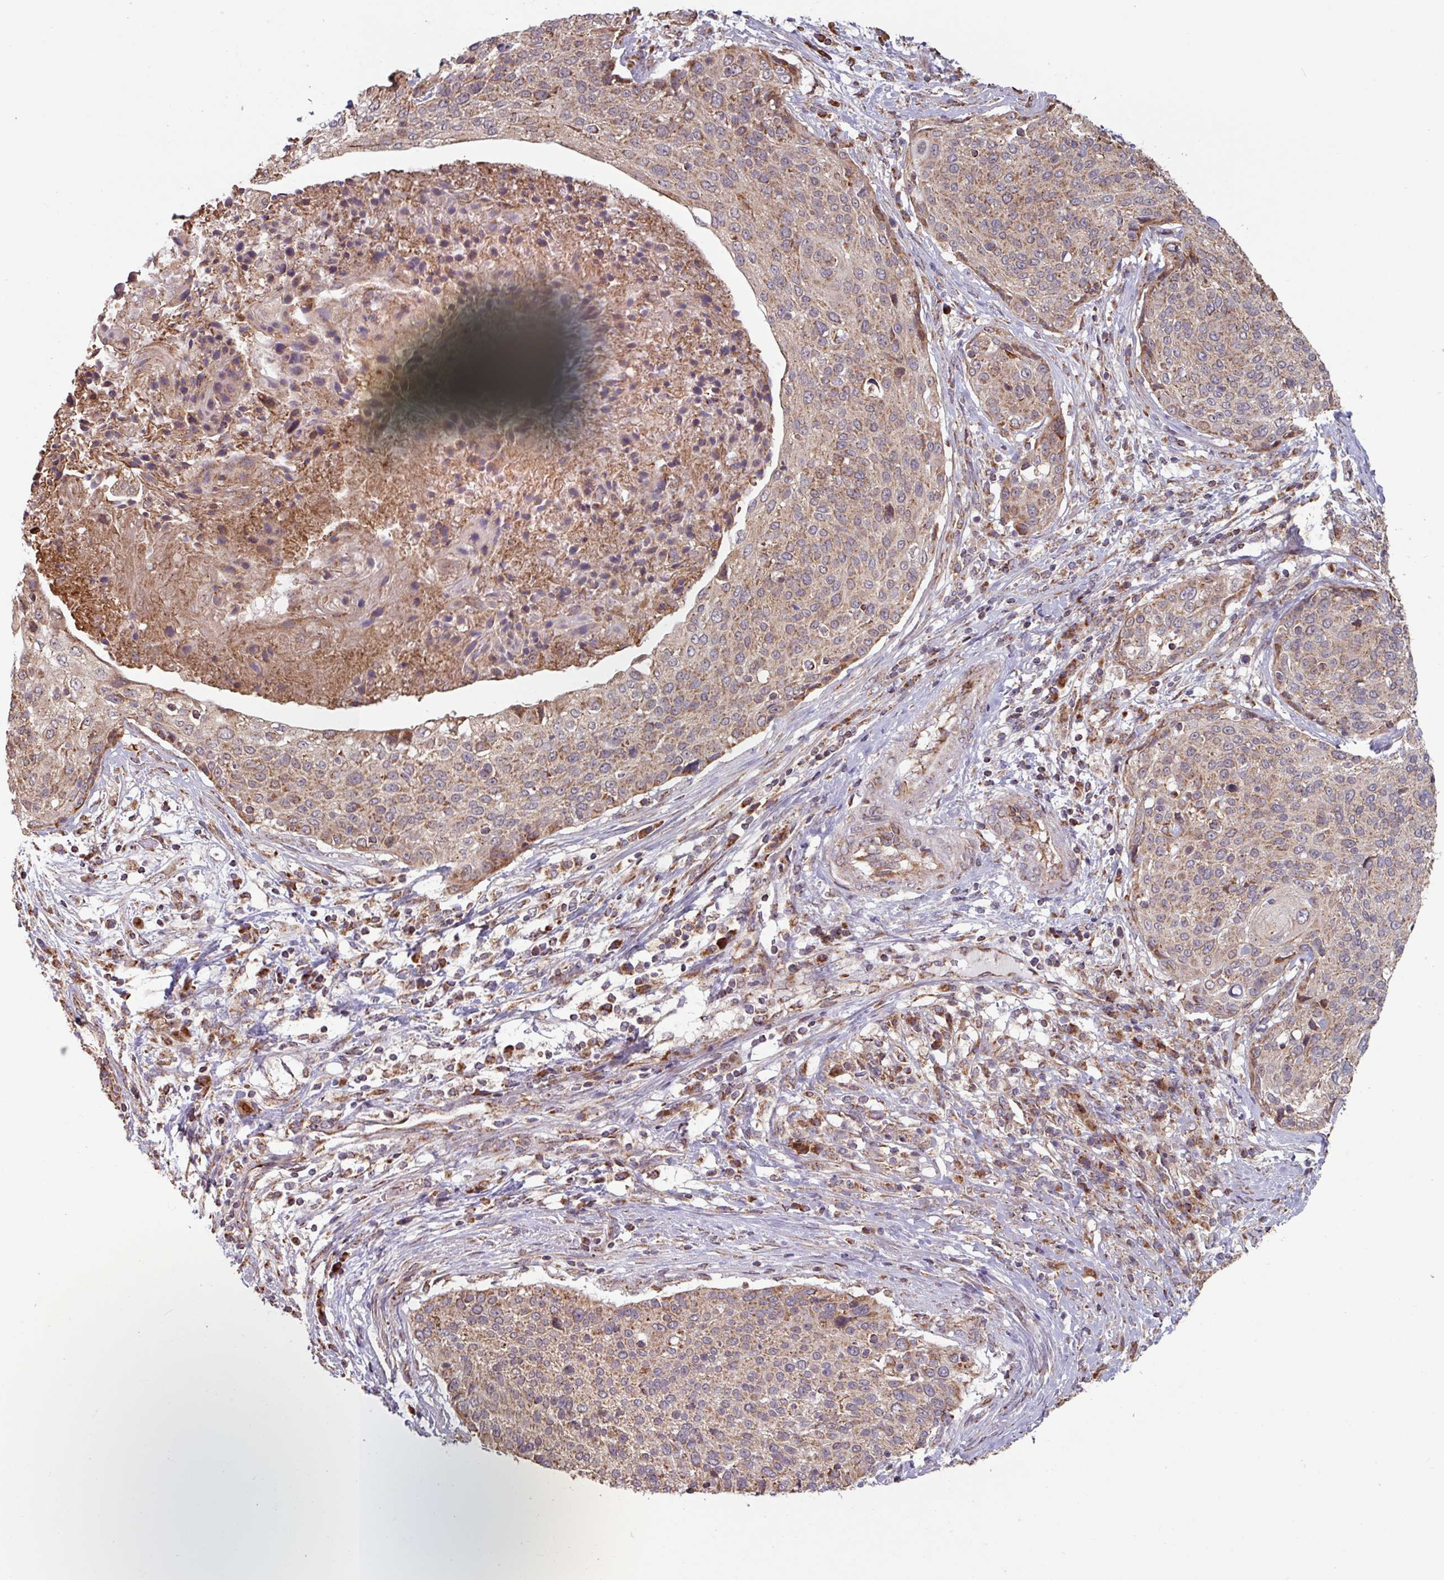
{"staining": {"intensity": "moderate", "quantity": "25%-75%", "location": "cytoplasmic/membranous"}, "tissue": "cervical cancer", "cell_type": "Tumor cells", "image_type": "cancer", "snomed": [{"axis": "morphology", "description": "Squamous cell carcinoma, NOS"}, {"axis": "topography", "description": "Cervix"}], "caption": "Immunohistochemistry (IHC) of human cervical squamous cell carcinoma demonstrates medium levels of moderate cytoplasmic/membranous expression in approximately 25%-75% of tumor cells.", "gene": "COX7C", "patient": {"sex": "female", "age": 31}}